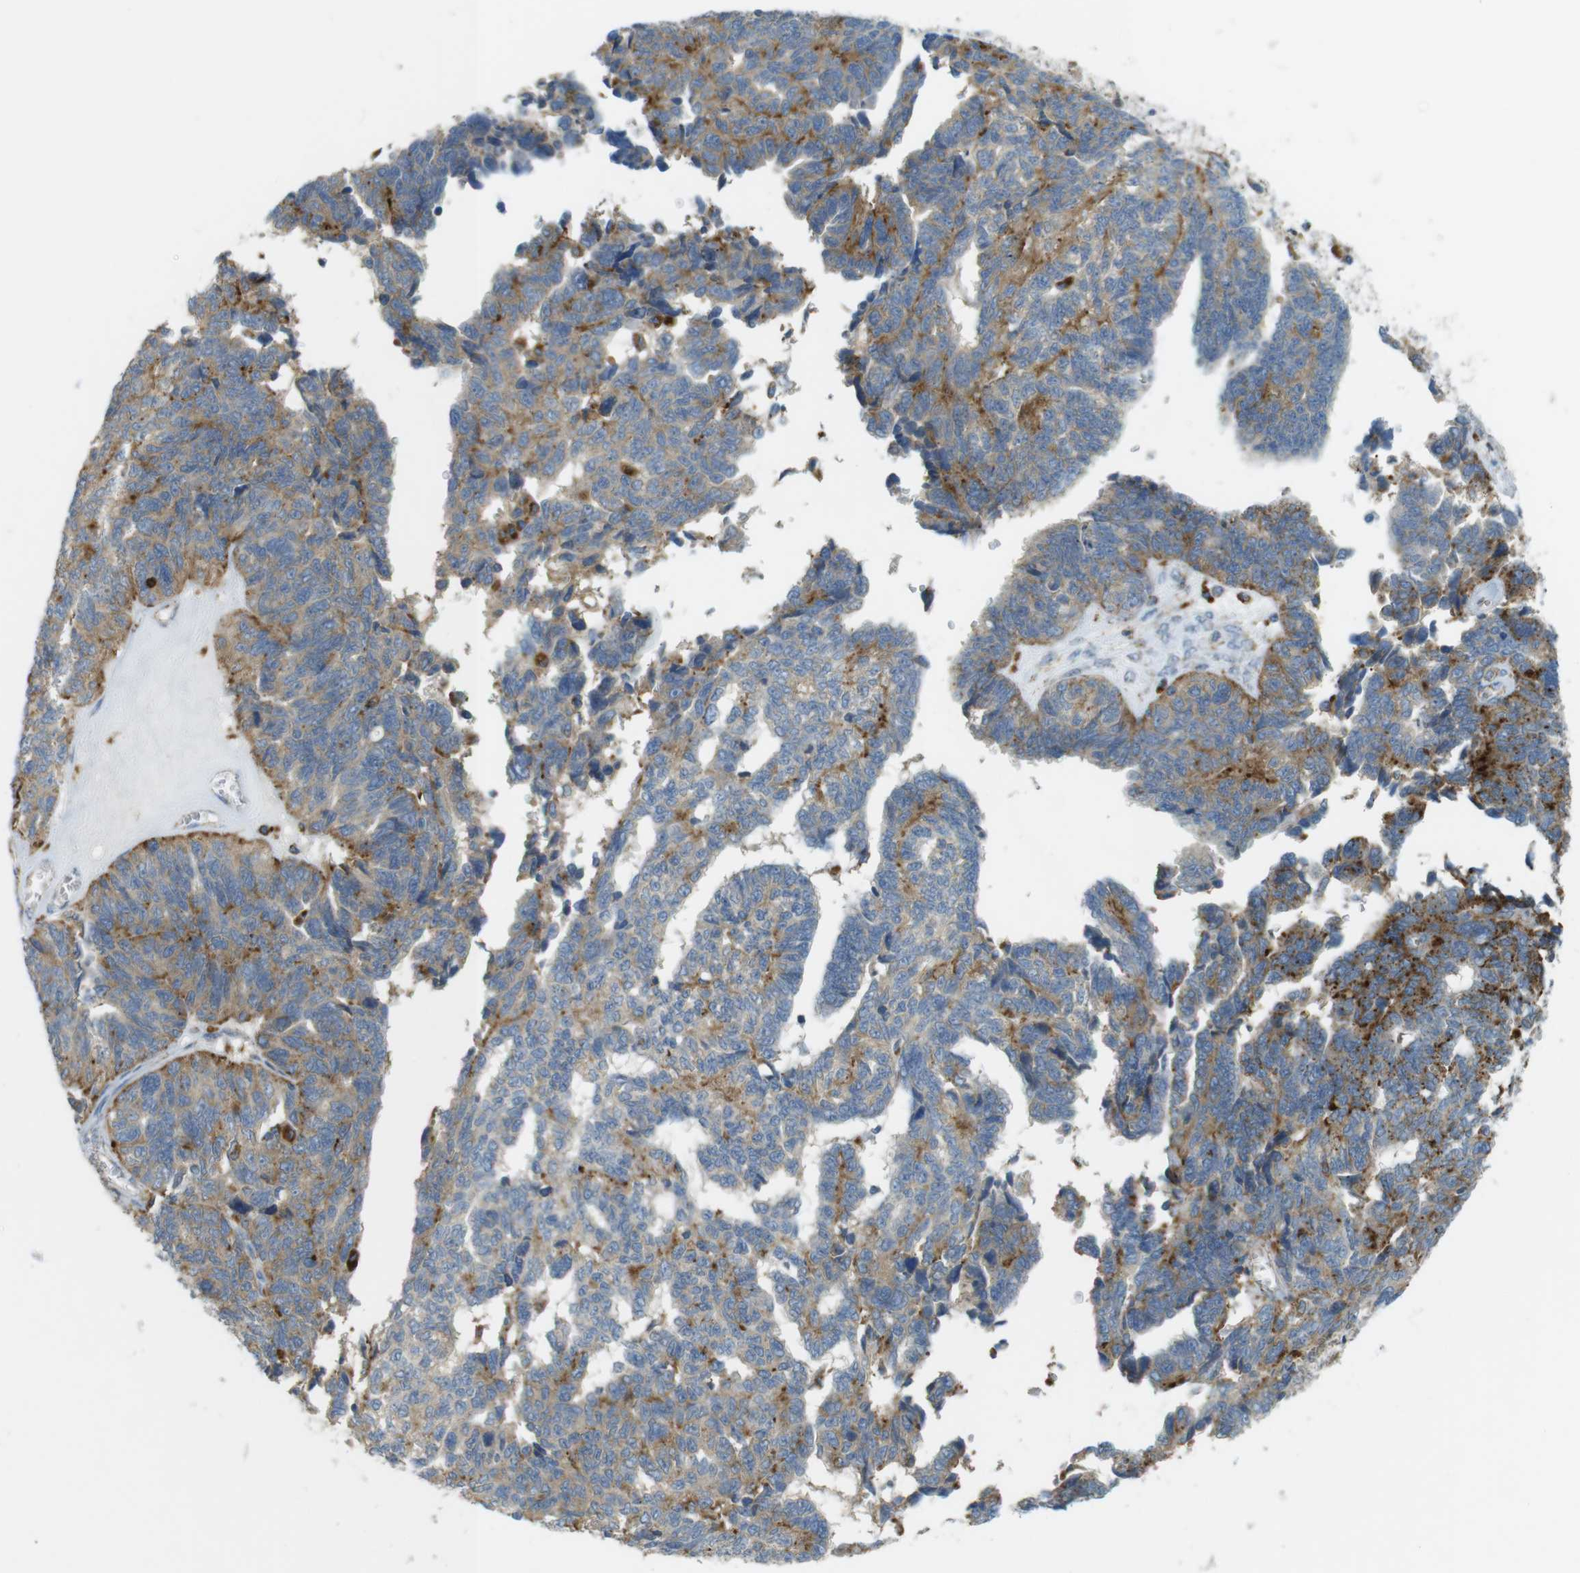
{"staining": {"intensity": "moderate", "quantity": ">75%", "location": "cytoplasmic/membranous"}, "tissue": "ovarian cancer", "cell_type": "Tumor cells", "image_type": "cancer", "snomed": [{"axis": "morphology", "description": "Cystadenocarcinoma, serous, NOS"}, {"axis": "topography", "description": "Ovary"}], "caption": "There is medium levels of moderate cytoplasmic/membranous expression in tumor cells of ovarian cancer (serous cystadenocarcinoma), as demonstrated by immunohistochemical staining (brown color).", "gene": "LAMP1", "patient": {"sex": "female", "age": 79}}